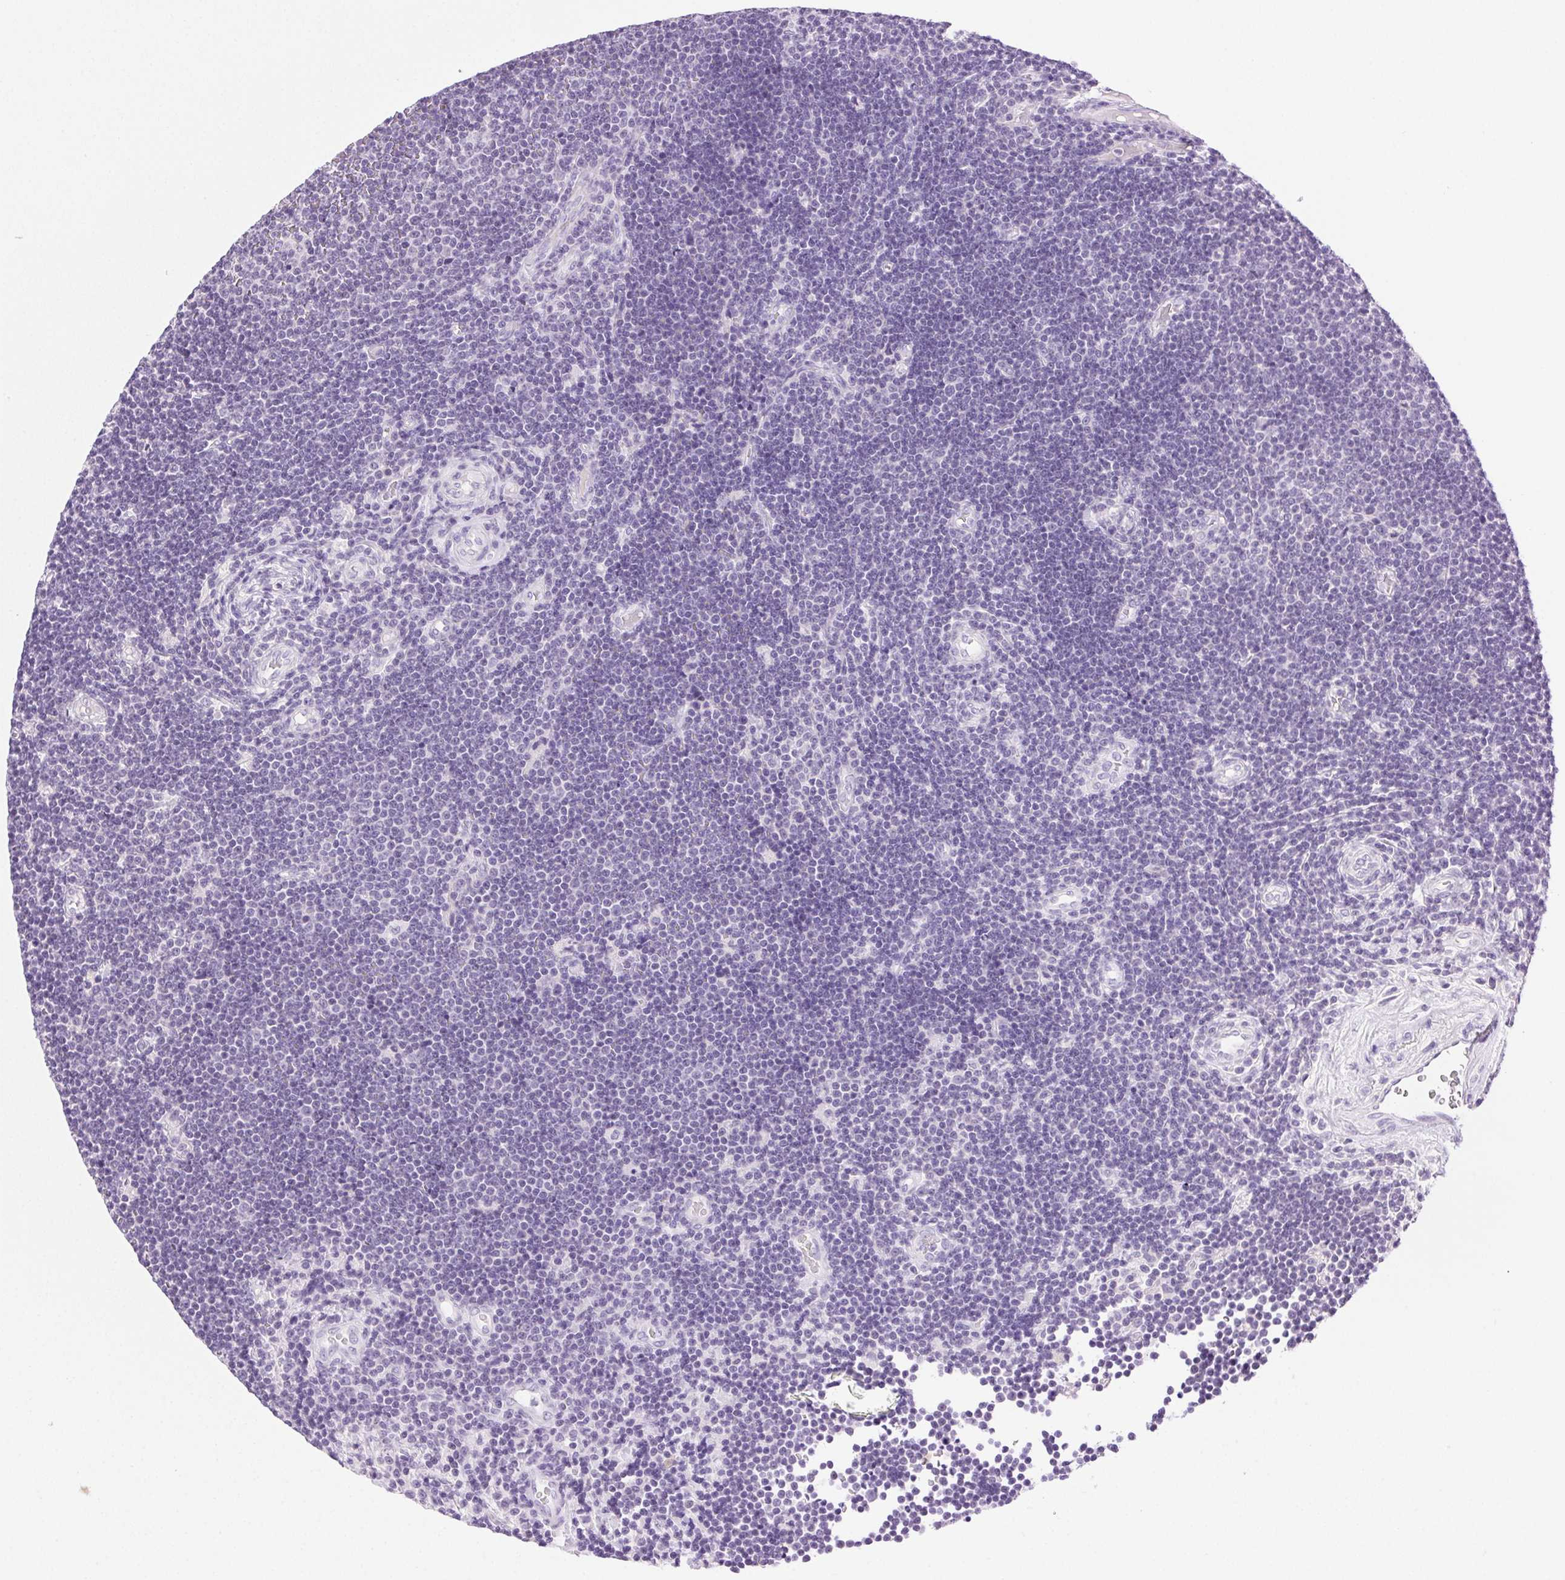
{"staining": {"intensity": "negative", "quantity": "none", "location": "none"}, "tissue": "lymphoma", "cell_type": "Tumor cells", "image_type": "cancer", "snomed": [{"axis": "morphology", "description": "Malignant lymphoma, non-Hodgkin's type, Low grade"}, {"axis": "topography", "description": "Brain"}], "caption": "DAB immunohistochemical staining of lymphoma reveals no significant positivity in tumor cells.", "gene": "CLDN10", "patient": {"sex": "female", "age": 66}}